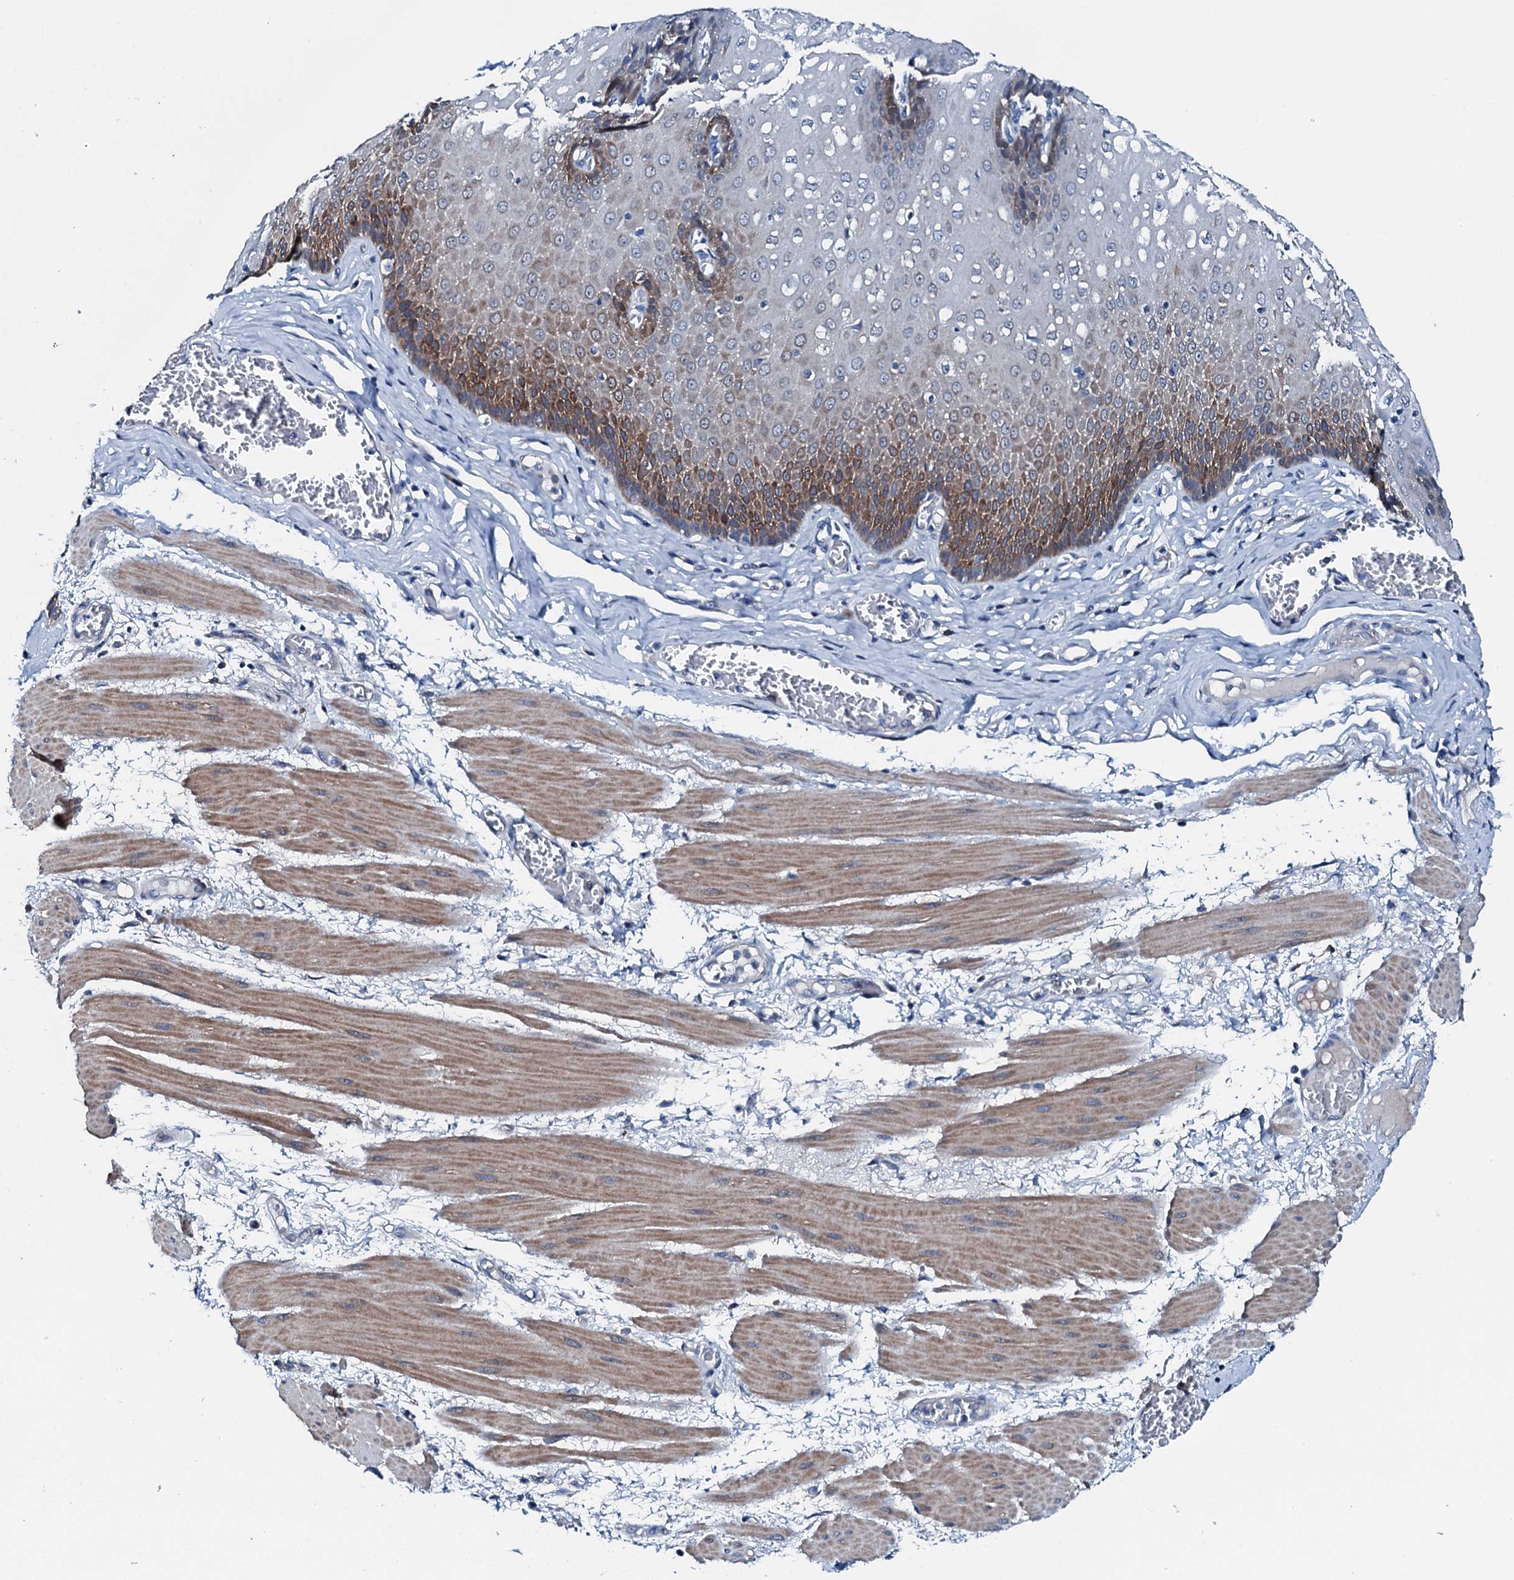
{"staining": {"intensity": "strong", "quantity": "25%-75%", "location": "cytoplasmic/membranous"}, "tissue": "esophagus", "cell_type": "Squamous epithelial cells", "image_type": "normal", "snomed": [{"axis": "morphology", "description": "Normal tissue, NOS"}, {"axis": "topography", "description": "Esophagus"}], "caption": "There is high levels of strong cytoplasmic/membranous staining in squamous epithelial cells of benign esophagus, as demonstrated by immunohistochemical staining (brown color).", "gene": "GFOD2", "patient": {"sex": "male", "age": 60}}